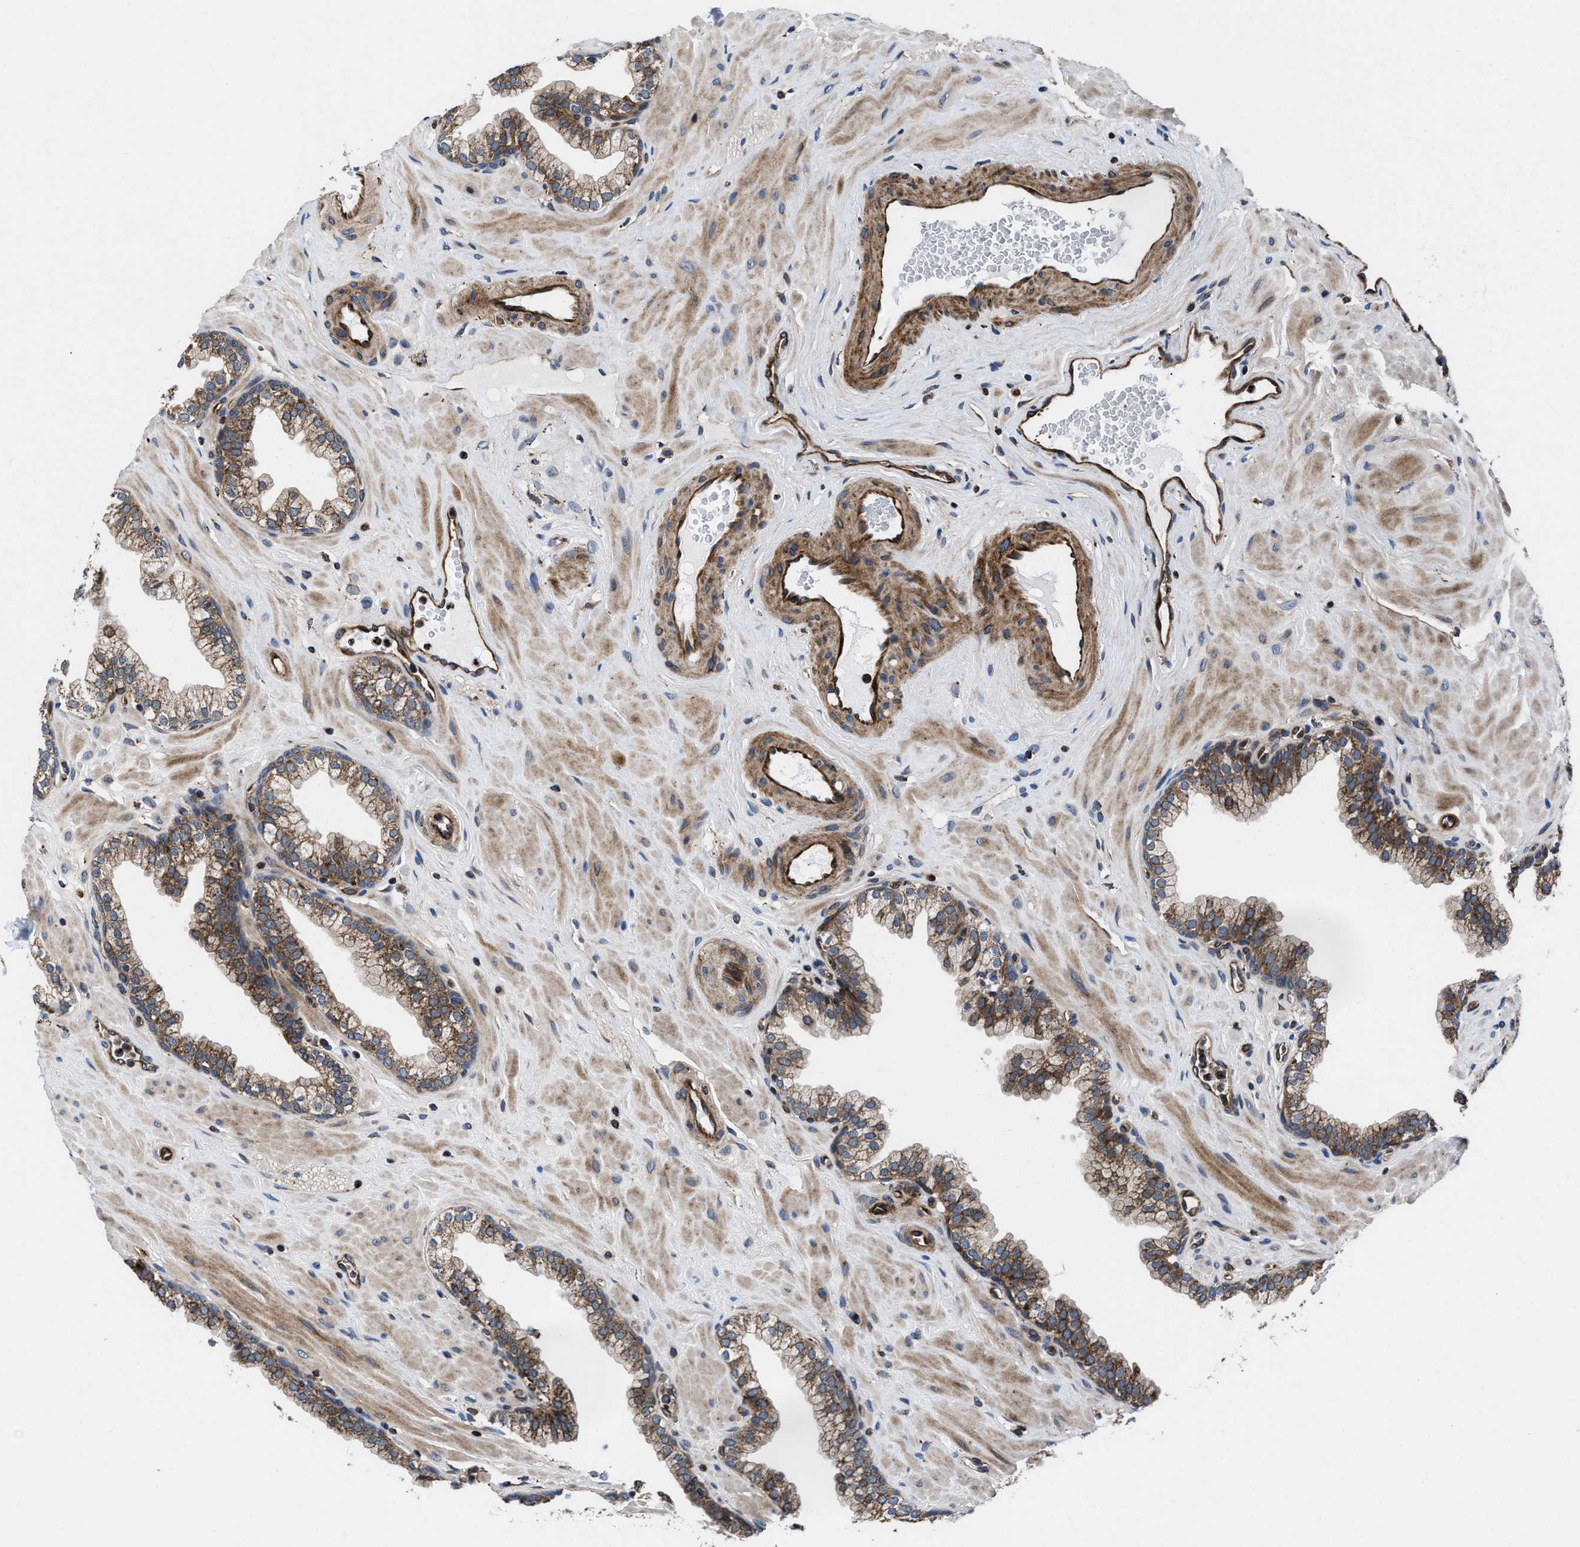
{"staining": {"intensity": "moderate", "quantity": ">75%", "location": "cytoplasmic/membranous"}, "tissue": "prostate", "cell_type": "Glandular cells", "image_type": "normal", "snomed": [{"axis": "morphology", "description": "Normal tissue, NOS"}, {"axis": "morphology", "description": "Urothelial carcinoma, Low grade"}, {"axis": "topography", "description": "Urinary bladder"}, {"axis": "topography", "description": "Prostate"}], "caption": "Immunohistochemistry (IHC) staining of unremarkable prostate, which reveals medium levels of moderate cytoplasmic/membranous expression in approximately >75% of glandular cells indicating moderate cytoplasmic/membranous protein expression. The staining was performed using DAB (brown) for protein detection and nuclei were counterstained in hematoxylin (blue).", "gene": "PRR15L", "patient": {"sex": "male", "age": 60}}